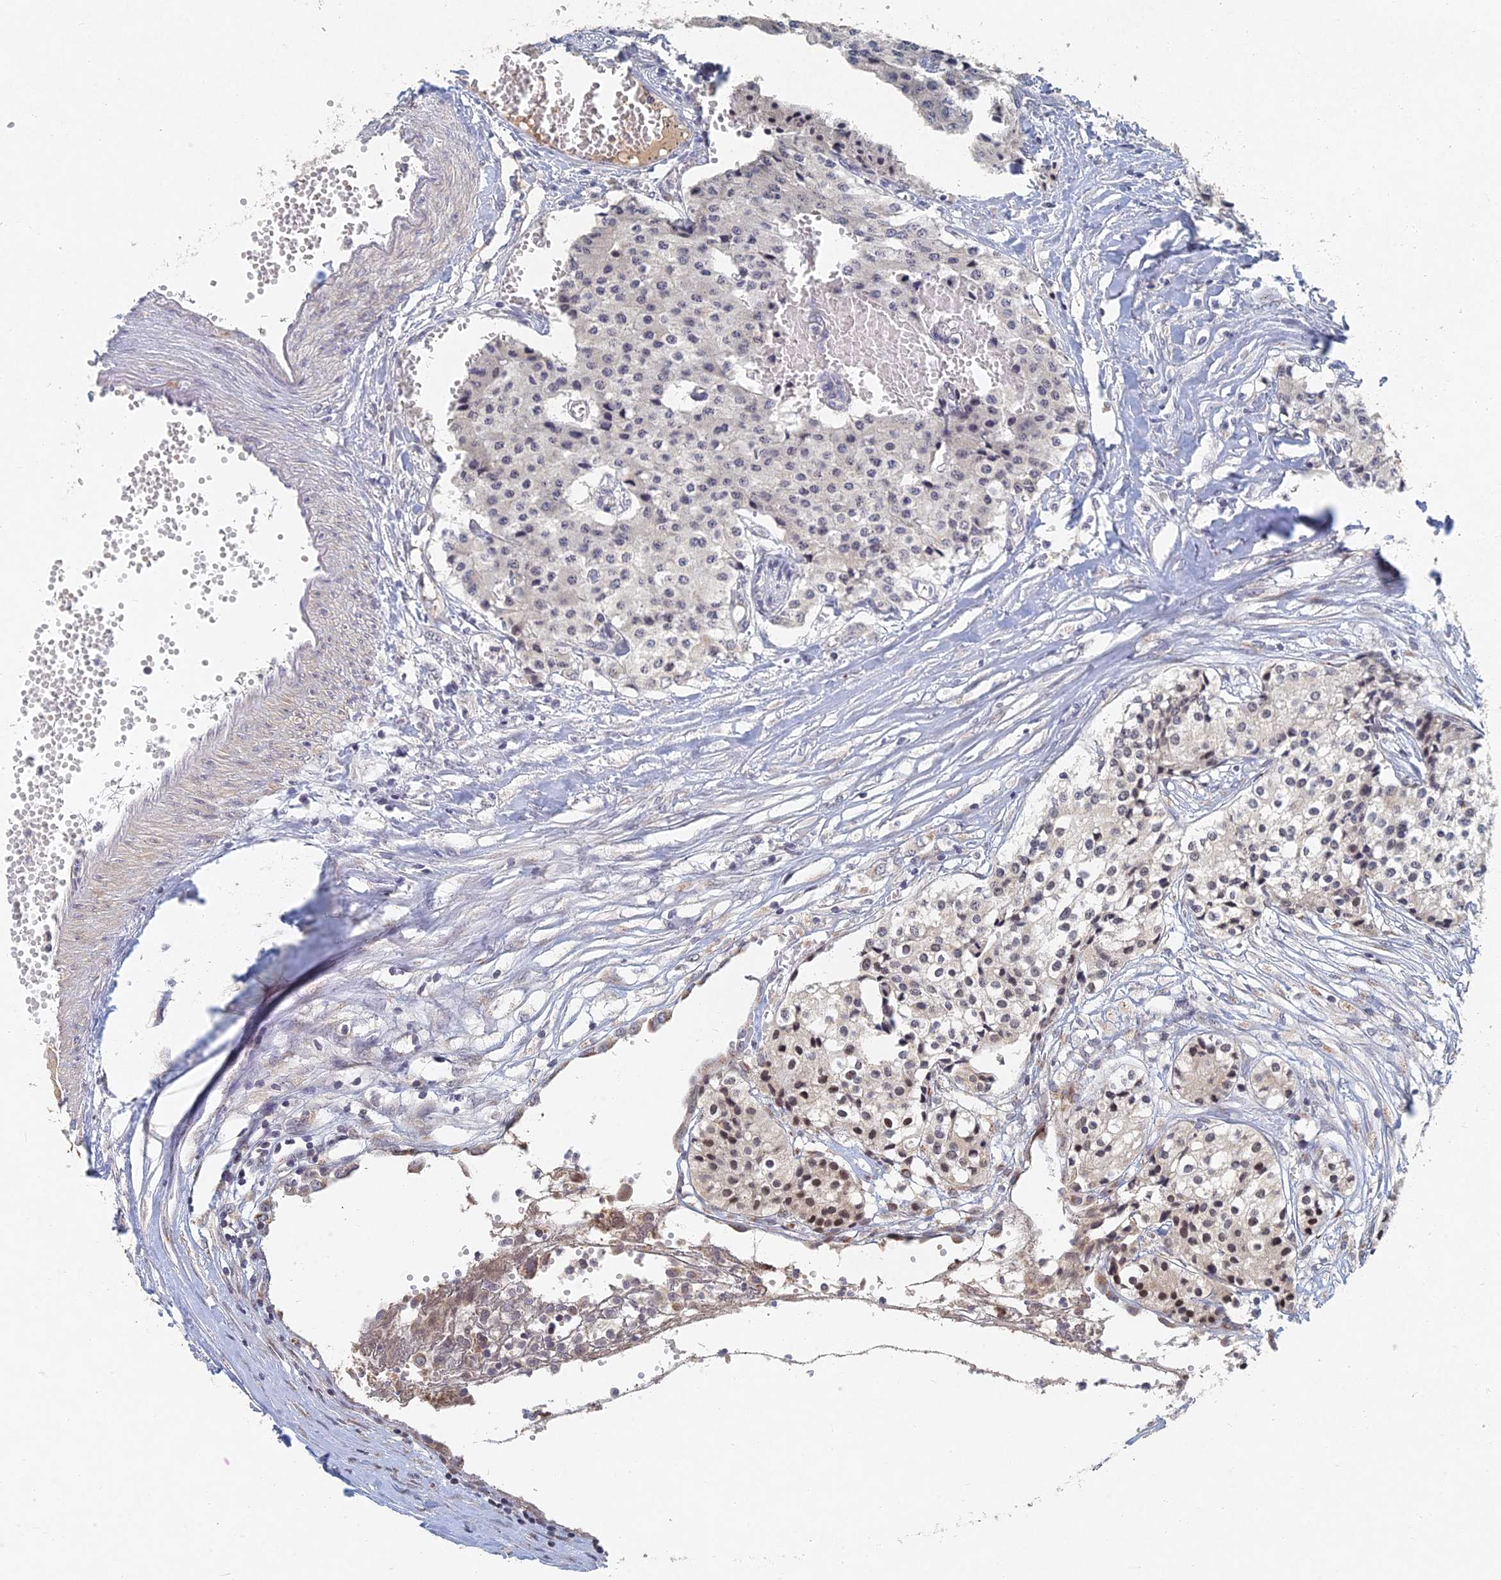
{"staining": {"intensity": "strong", "quantity": "<25%", "location": "nuclear"}, "tissue": "carcinoid", "cell_type": "Tumor cells", "image_type": "cancer", "snomed": [{"axis": "morphology", "description": "Carcinoid, malignant, NOS"}, {"axis": "topography", "description": "Colon"}], "caption": "Protein expression analysis of carcinoid exhibits strong nuclear expression in approximately <25% of tumor cells.", "gene": "GNA15", "patient": {"sex": "female", "age": 52}}